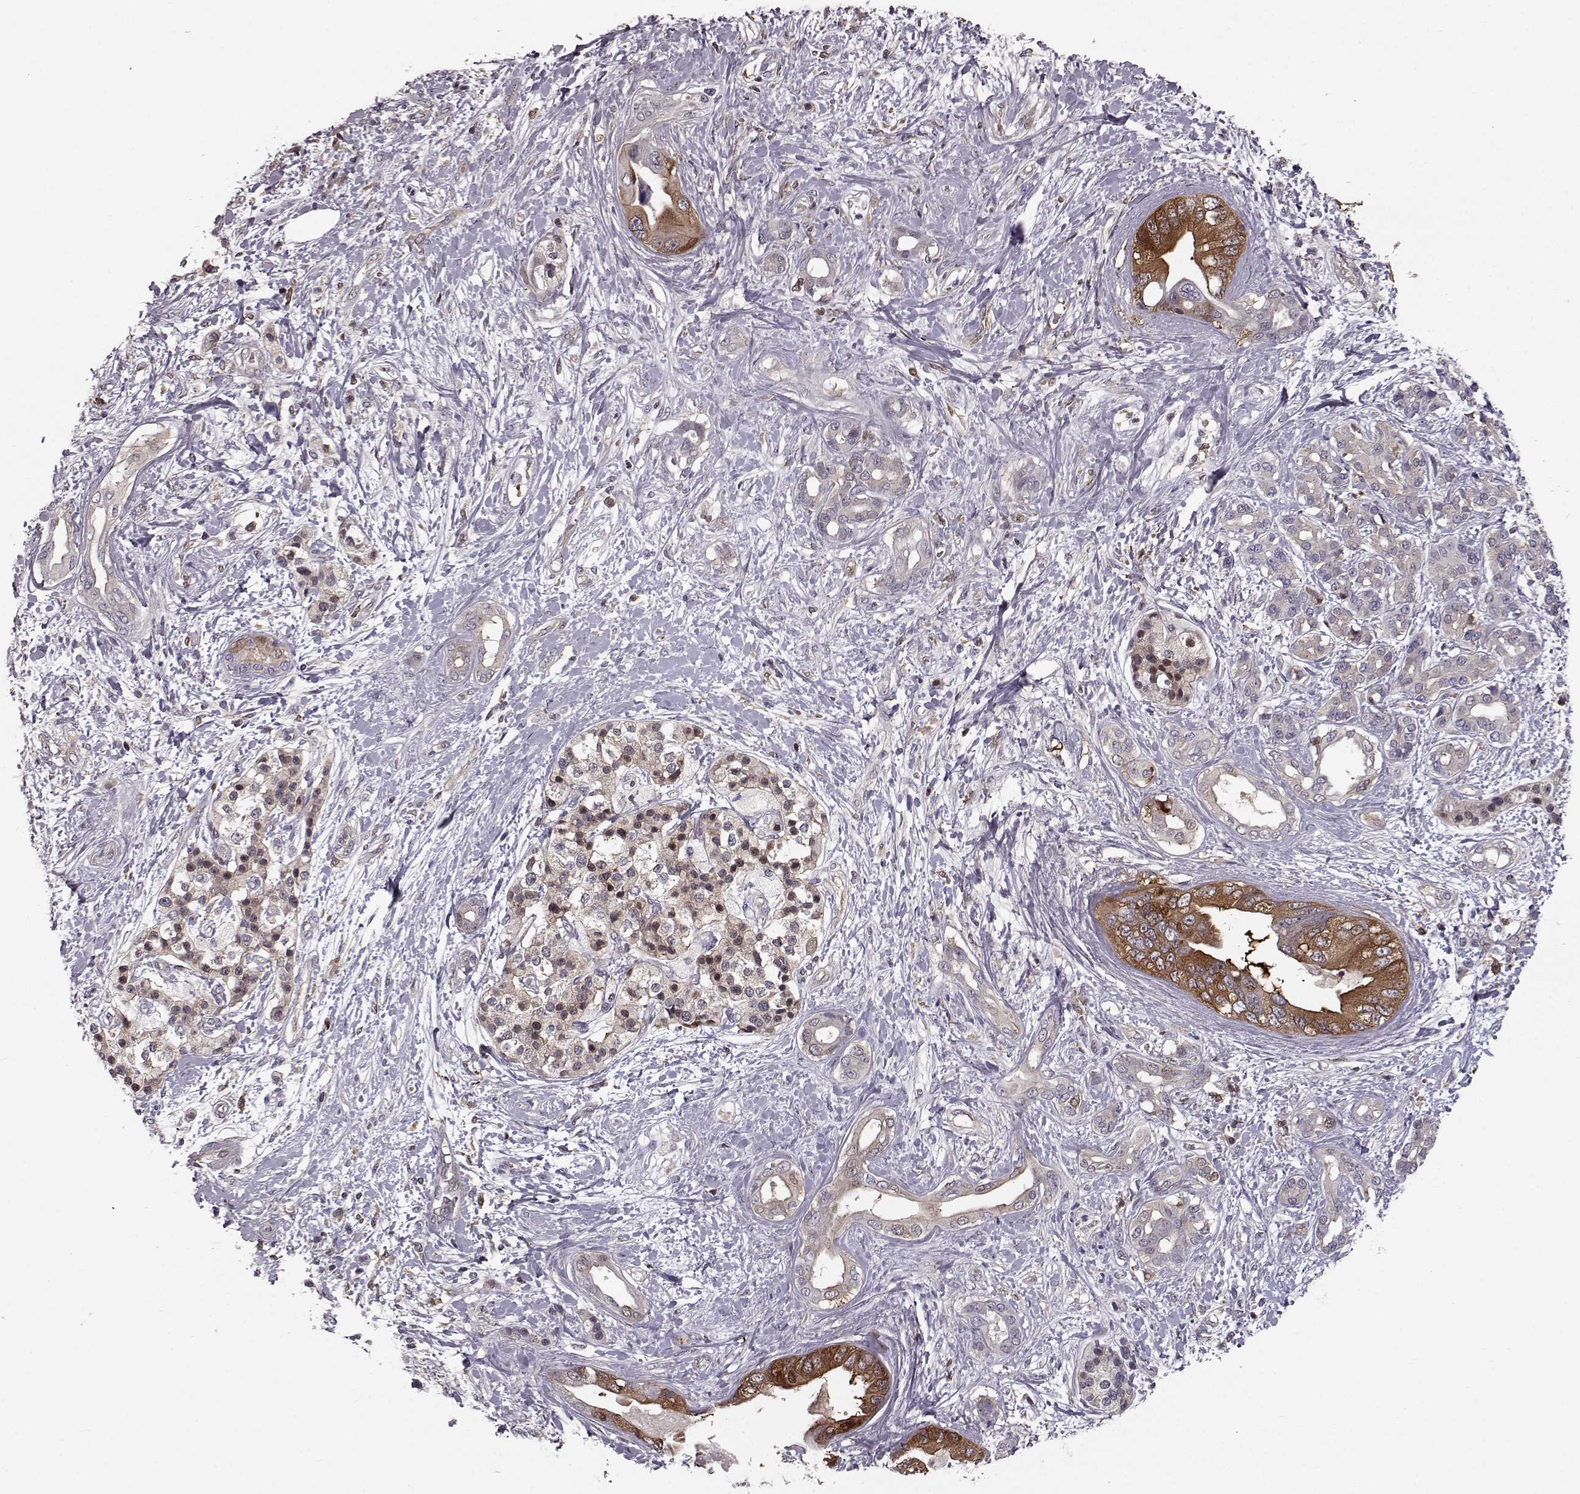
{"staining": {"intensity": "strong", "quantity": "<25%", "location": "cytoplasmic/membranous"}, "tissue": "pancreatic cancer", "cell_type": "Tumor cells", "image_type": "cancer", "snomed": [{"axis": "morphology", "description": "Adenocarcinoma, NOS"}, {"axis": "topography", "description": "Pancreas"}], "caption": "Immunohistochemical staining of human pancreatic adenocarcinoma demonstrates medium levels of strong cytoplasmic/membranous expression in approximately <25% of tumor cells.", "gene": "RANBP1", "patient": {"sex": "female", "age": 56}}